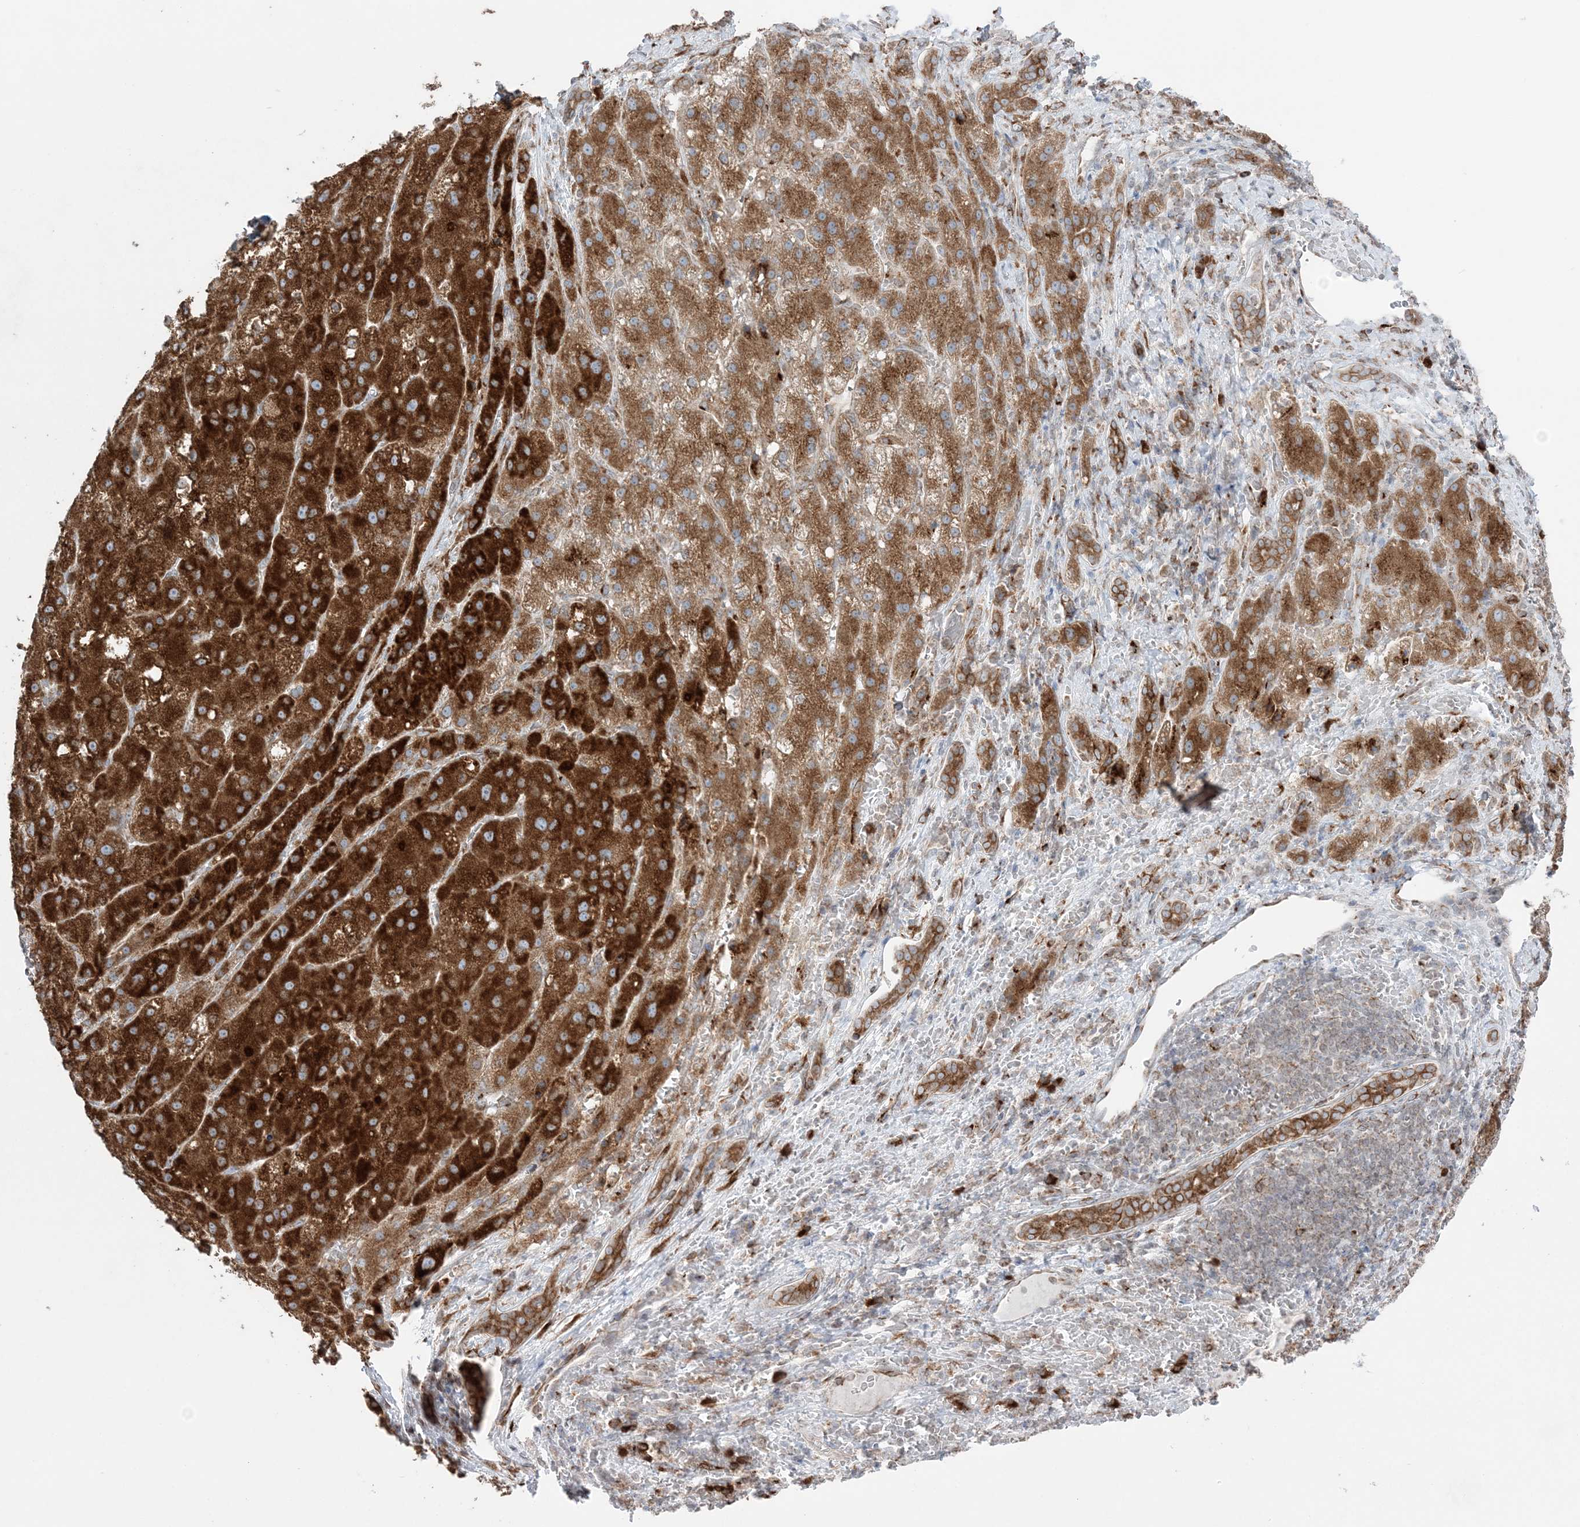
{"staining": {"intensity": "strong", "quantity": ">75%", "location": "cytoplasmic/membranous"}, "tissue": "liver cancer", "cell_type": "Tumor cells", "image_type": "cancer", "snomed": [{"axis": "morphology", "description": "Carcinoma, Hepatocellular, NOS"}, {"axis": "topography", "description": "Liver"}], "caption": "Strong cytoplasmic/membranous positivity for a protein is present in about >75% of tumor cells of liver cancer using immunohistochemistry.", "gene": "TMED10", "patient": {"sex": "male", "age": 57}}